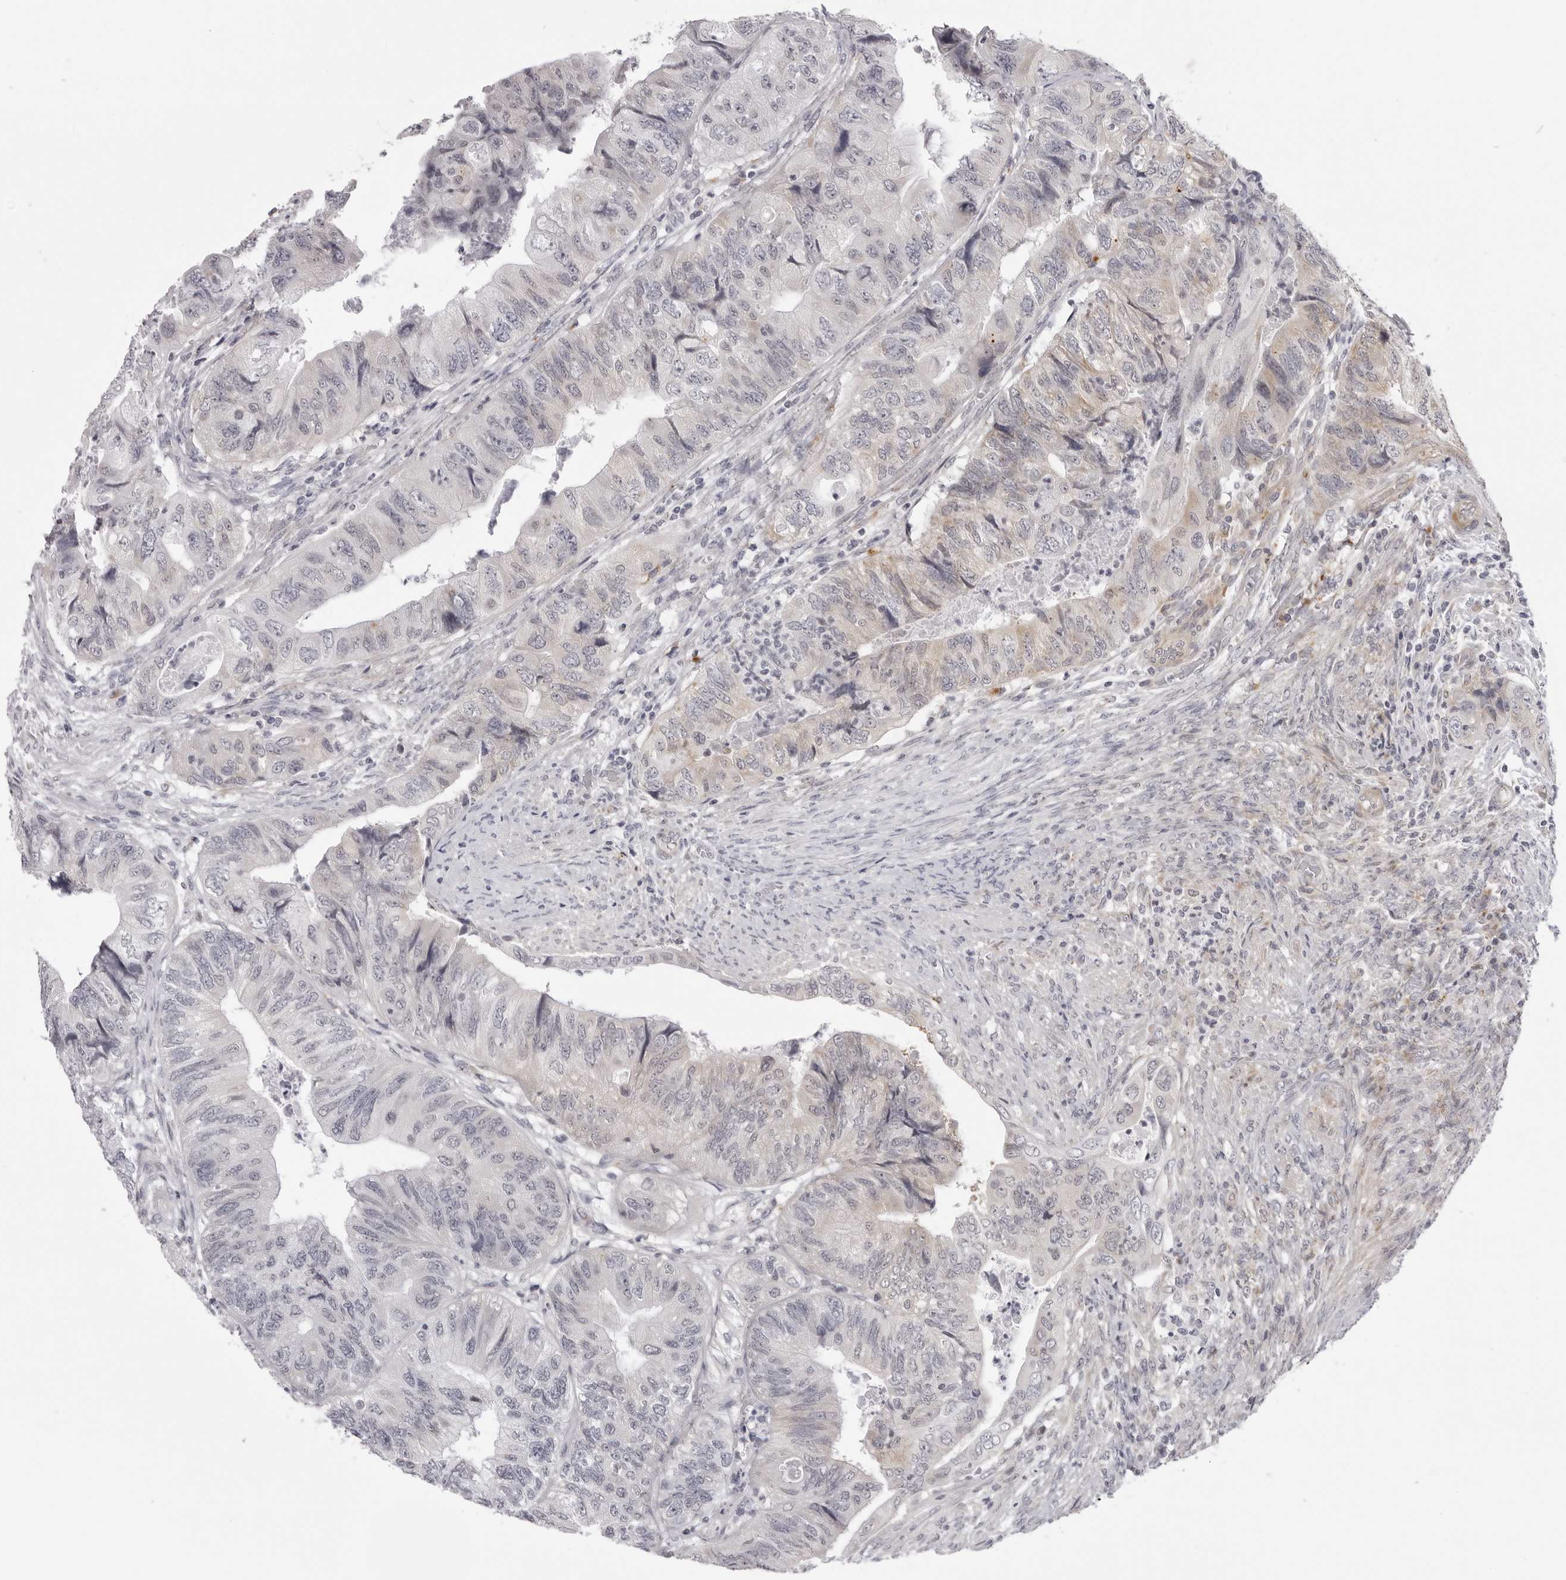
{"staining": {"intensity": "weak", "quantity": "<25%", "location": "cytoplasmic/membranous"}, "tissue": "colorectal cancer", "cell_type": "Tumor cells", "image_type": "cancer", "snomed": [{"axis": "morphology", "description": "Adenocarcinoma, NOS"}, {"axis": "topography", "description": "Rectum"}], "caption": "A micrograph of human colorectal cancer is negative for staining in tumor cells.", "gene": "SUGCT", "patient": {"sex": "male", "age": 63}}